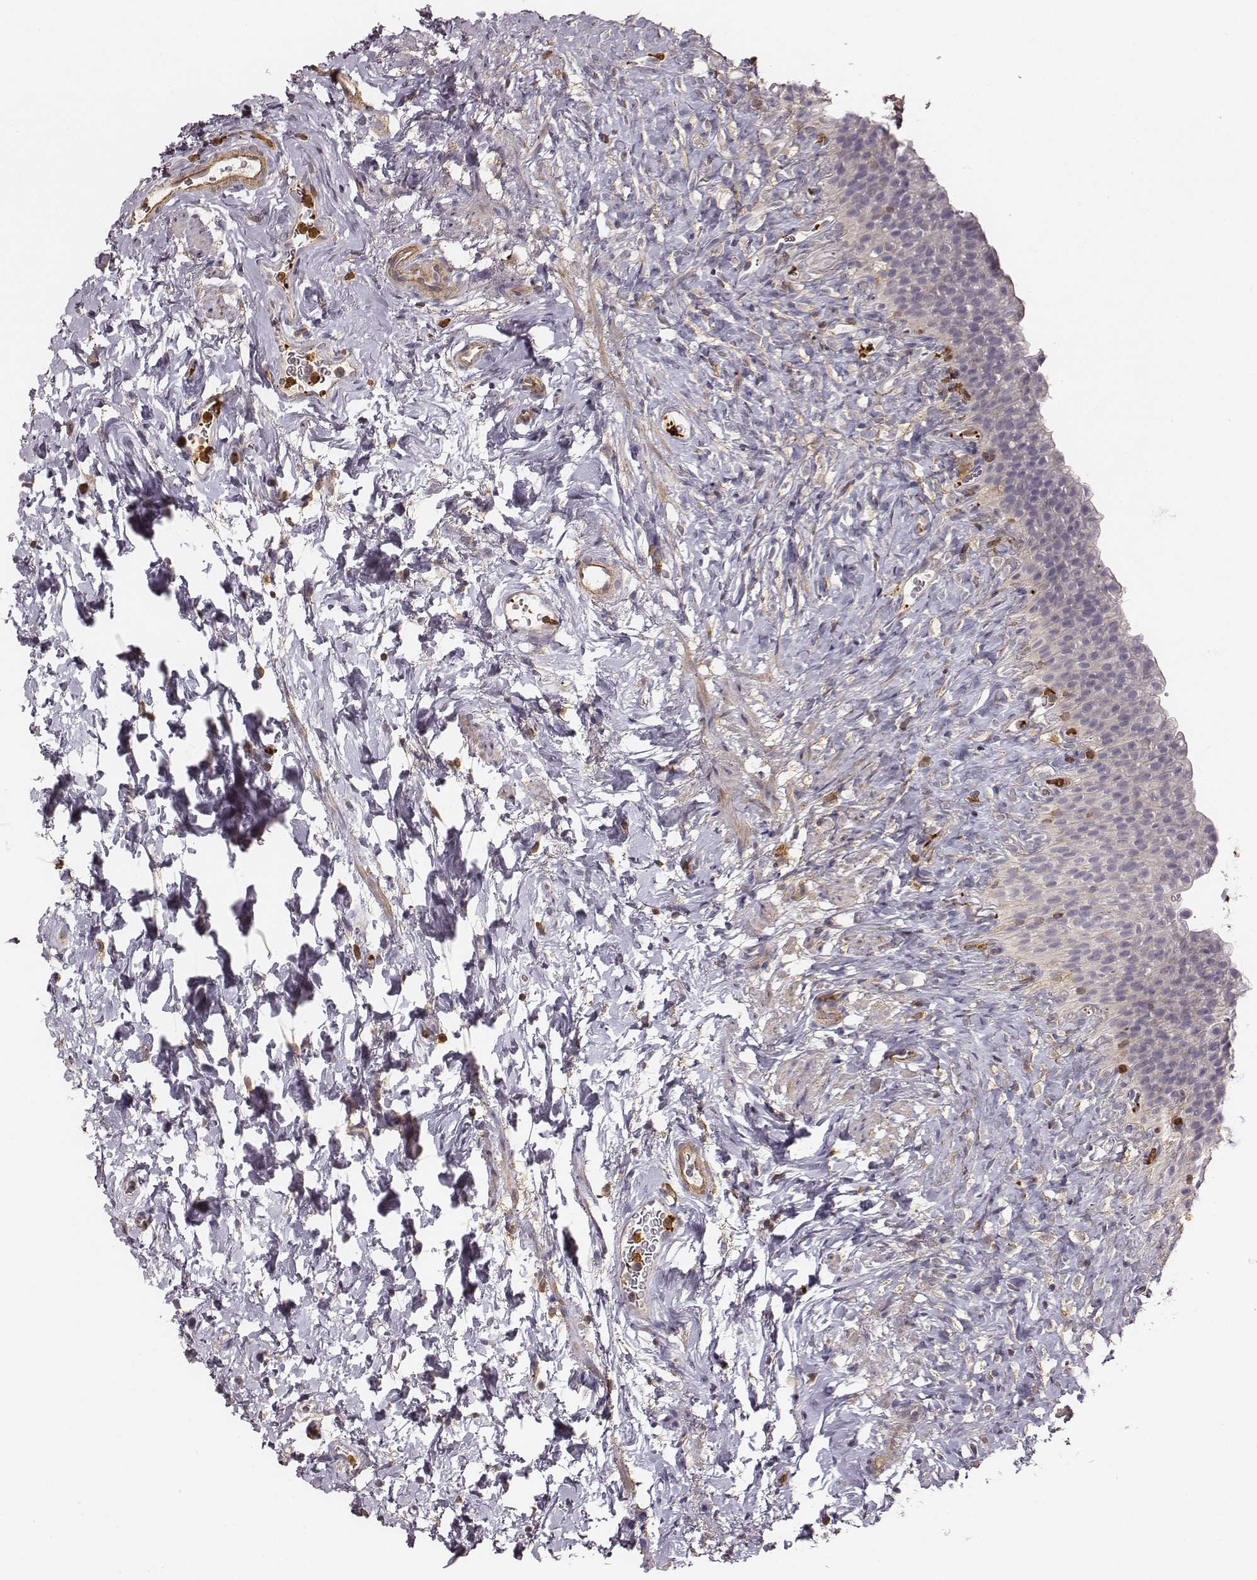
{"staining": {"intensity": "negative", "quantity": "none", "location": "none"}, "tissue": "urinary bladder", "cell_type": "Urothelial cells", "image_type": "normal", "snomed": [{"axis": "morphology", "description": "Normal tissue, NOS"}, {"axis": "topography", "description": "Urinary bladder"}], "caption": "This is a image of immunohistochemistry (IHC) staining of benign urinary bladder, which shows no positivity in urothelial cells. (DAB immunohistochemistry (IHC) with hematoxylin counter stain).", "gene": "ZYX", "patient": {"sex": "male", "age": 76}}